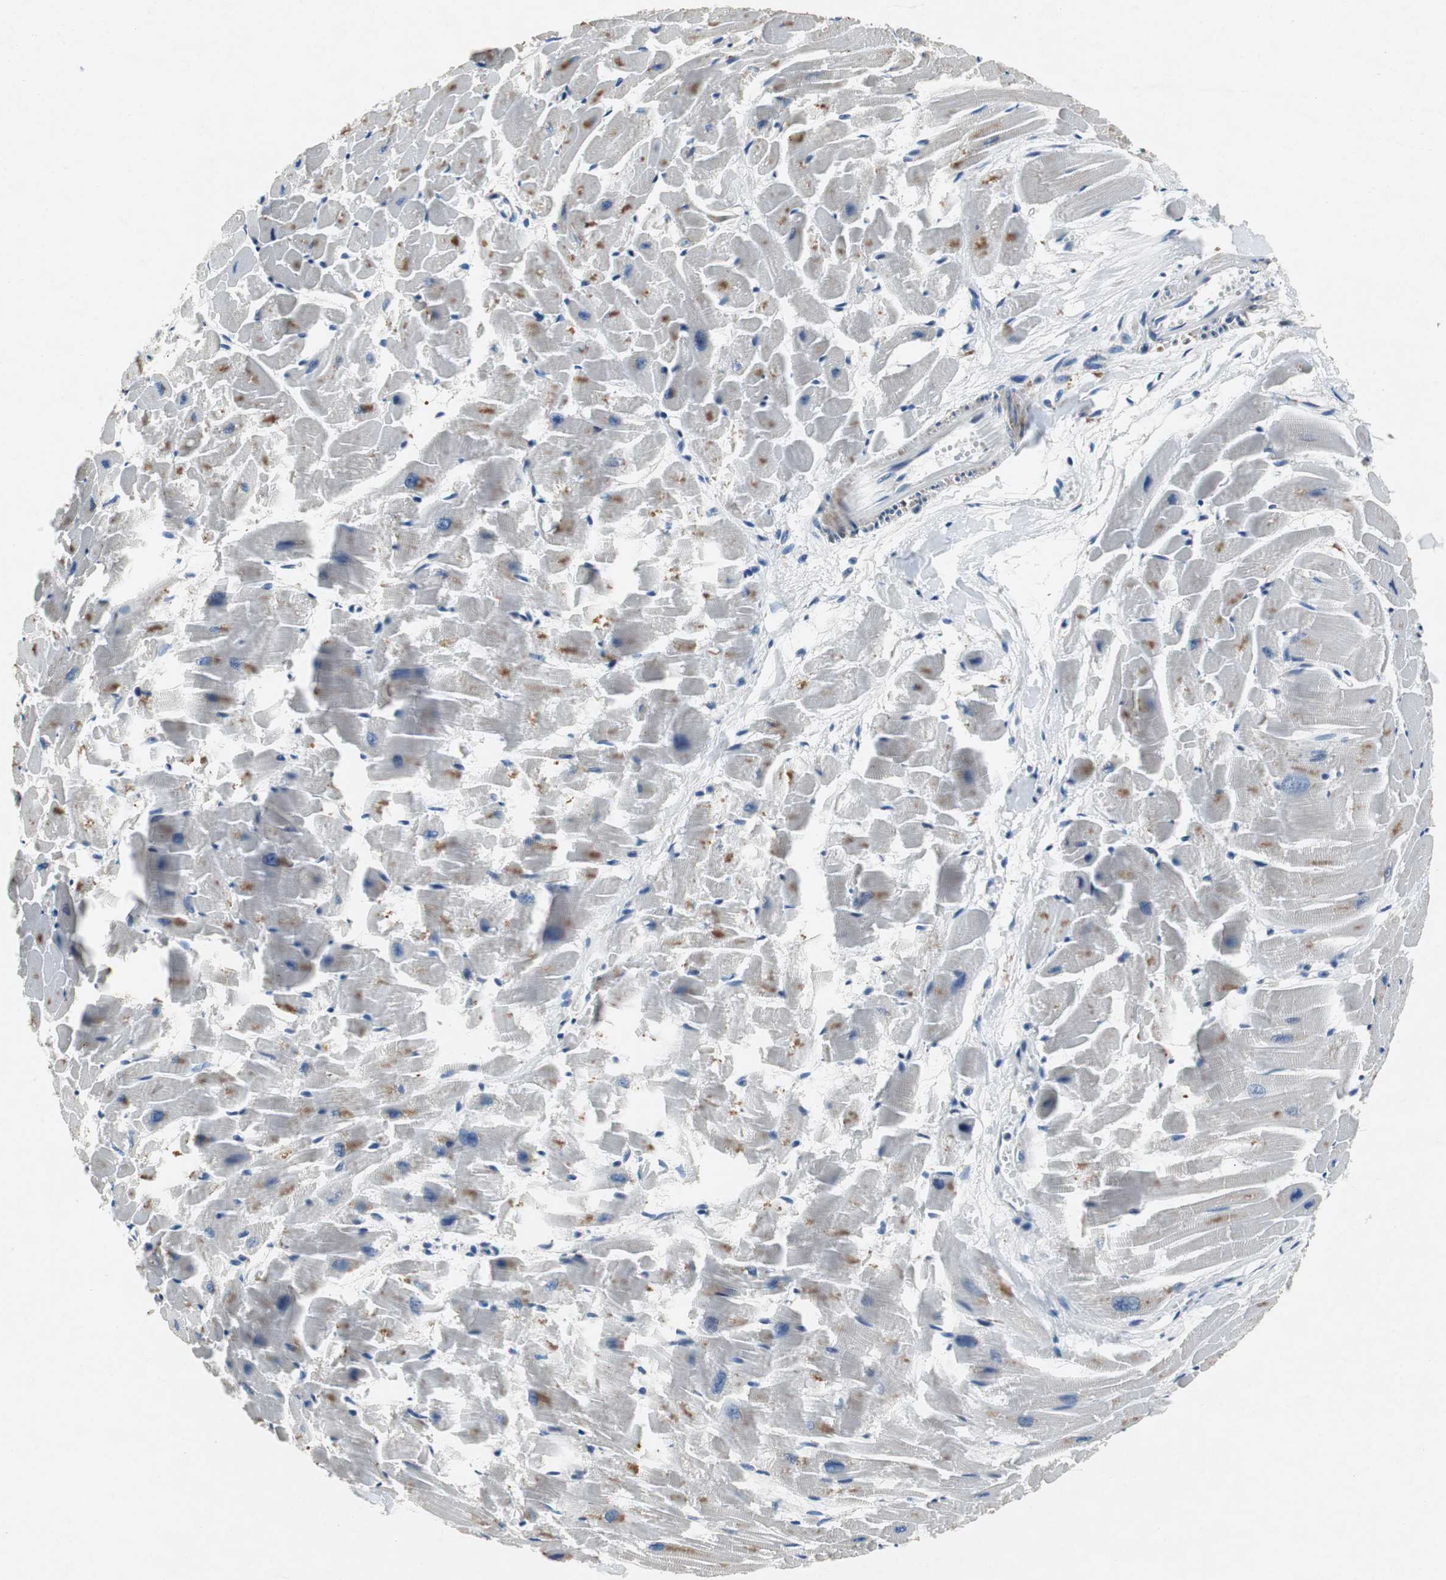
{"staining": {"intensity": "moderate", "quantity": "25%-75%", "location": "cytoplasmic/membranous"}, "tissue": "heart muscle", "cell_type": "Cardiomyocytes", "image_type": "normal", "snomed": [{"axis": "morphology", "description": "Normal tissue, NOS"}, {"axis": "topography", "description": "Heart"}], "caption": "The photomicrograph demonstrates immunohistochemical staining of benign heart muscle. There is moderate cytoplasmic/membranous staining is appreciated in approximately 25%-75% of cardiomyocytes.", "gene": "RPL35", "patient": {"sex": "female", "age": 19}}